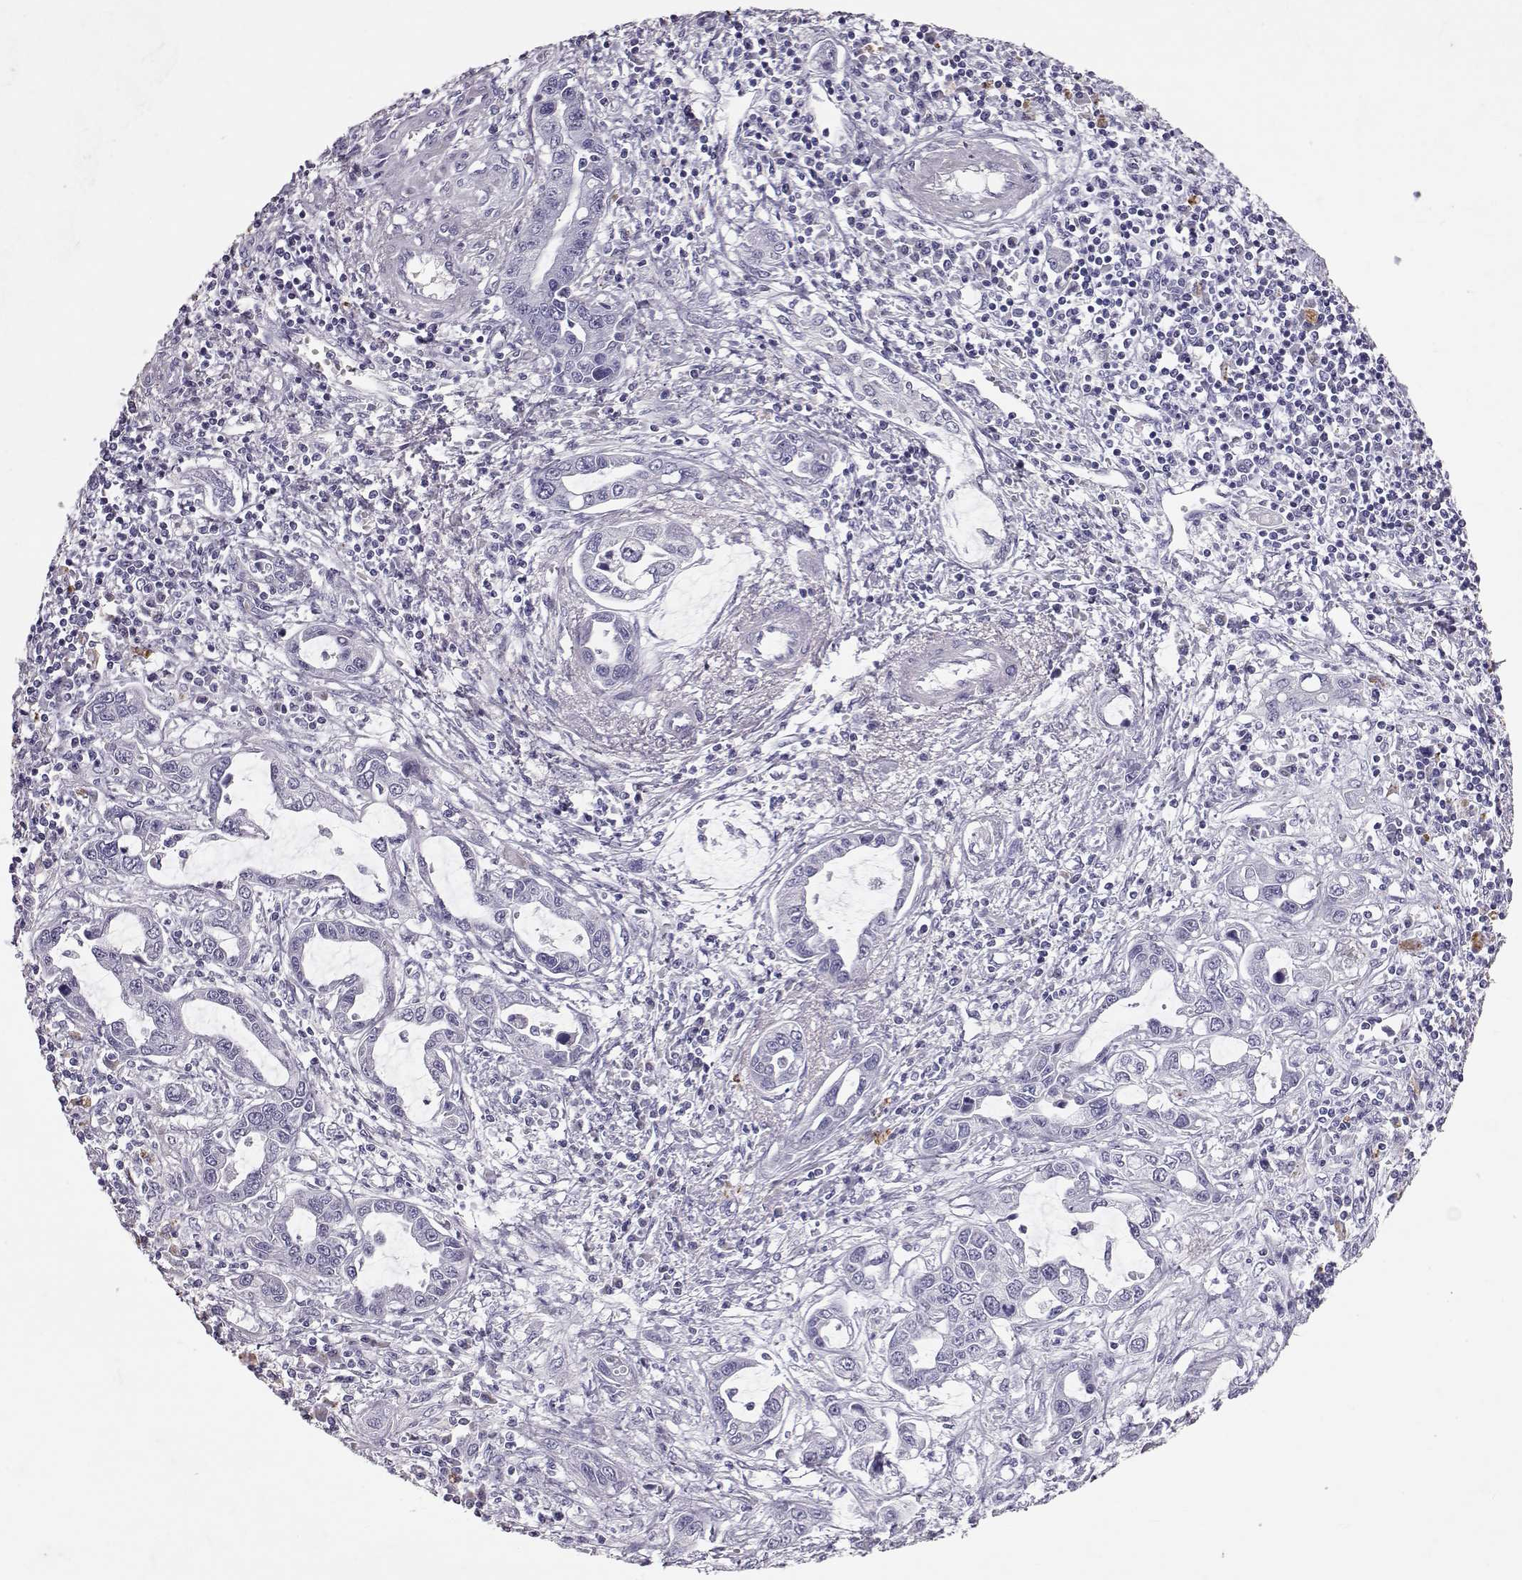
{"staining": {"intensity": "negative", "quantity": "none", "location": "none"}, "tissue": "liver cancer", "cell_type": "Tumor cells", "image_type": "cancer", "snomed": [{"axis": "morphology", "description": "Cholangiocarcinoma"}, {"axis": "topography", "description": "Liver"}], "caption": "Immunohistochemistry (IHC) of liver cancer displays no expression in tumor cells.", "gene": "RD3", "patient": {"sex": "male", "age": 58}}